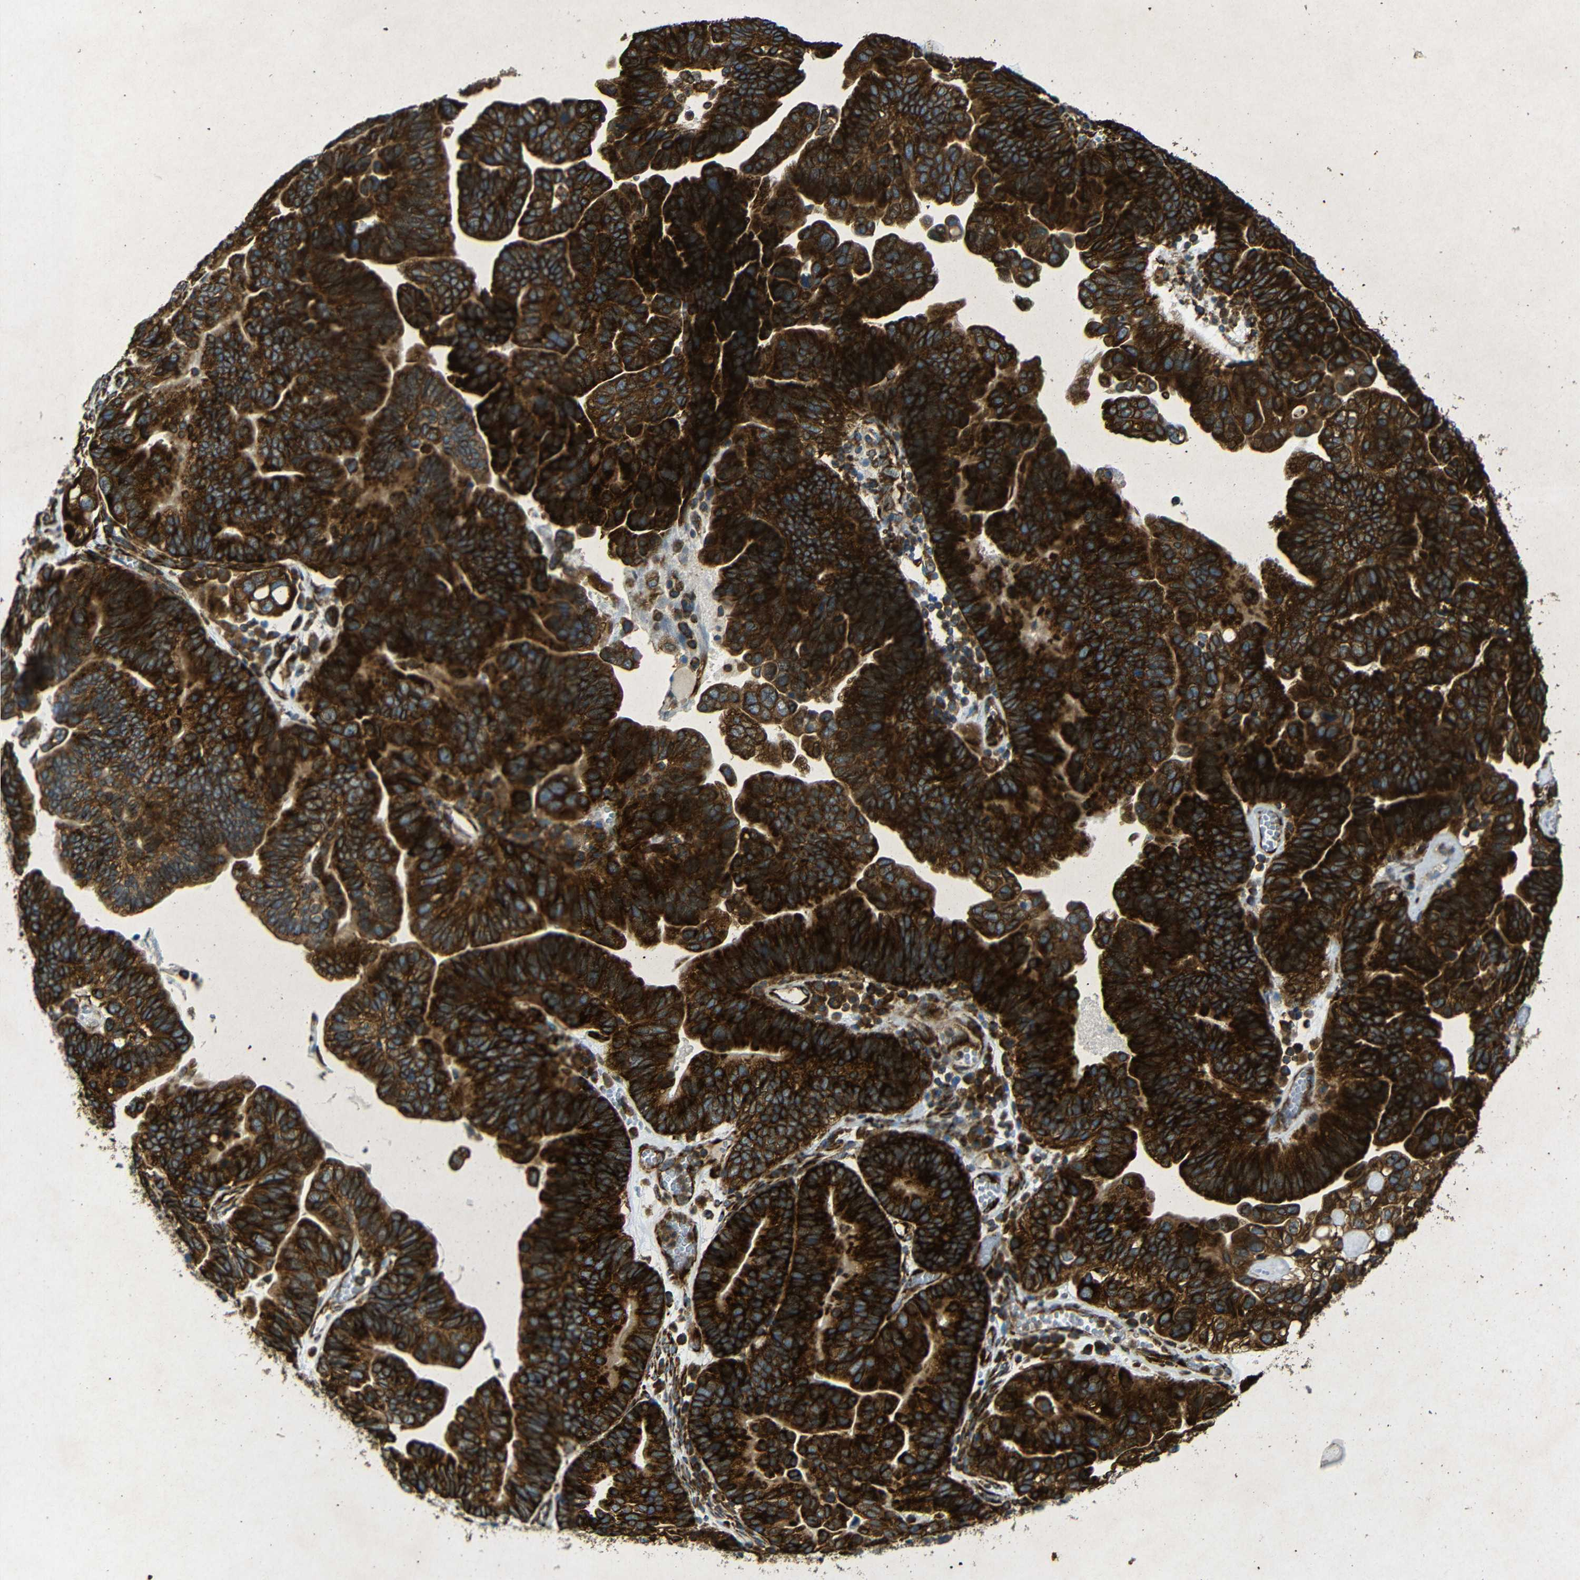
{"staining": {"intensity": "strong", "quantity": ">75%", "location": "cytoplasmic/membranous"}, "tissue": "ovarian cancer", "cell_type": "Tumor cells", "image_type": "cancer", "snomed": [{"axis": "morphology", "description": "Cystadenocarcinoma, serous, NOS"}, {"axis": "topography", "description": "Ovary"}], "caption": "This is a histology image of IHC staining of ovarian serous cystadenocarcinoma, which shows strong staining in the cytoplasmic/membranous of tumor cells.", "gene": "BTF3", "patient": {"sex": "female", "age": 56}}